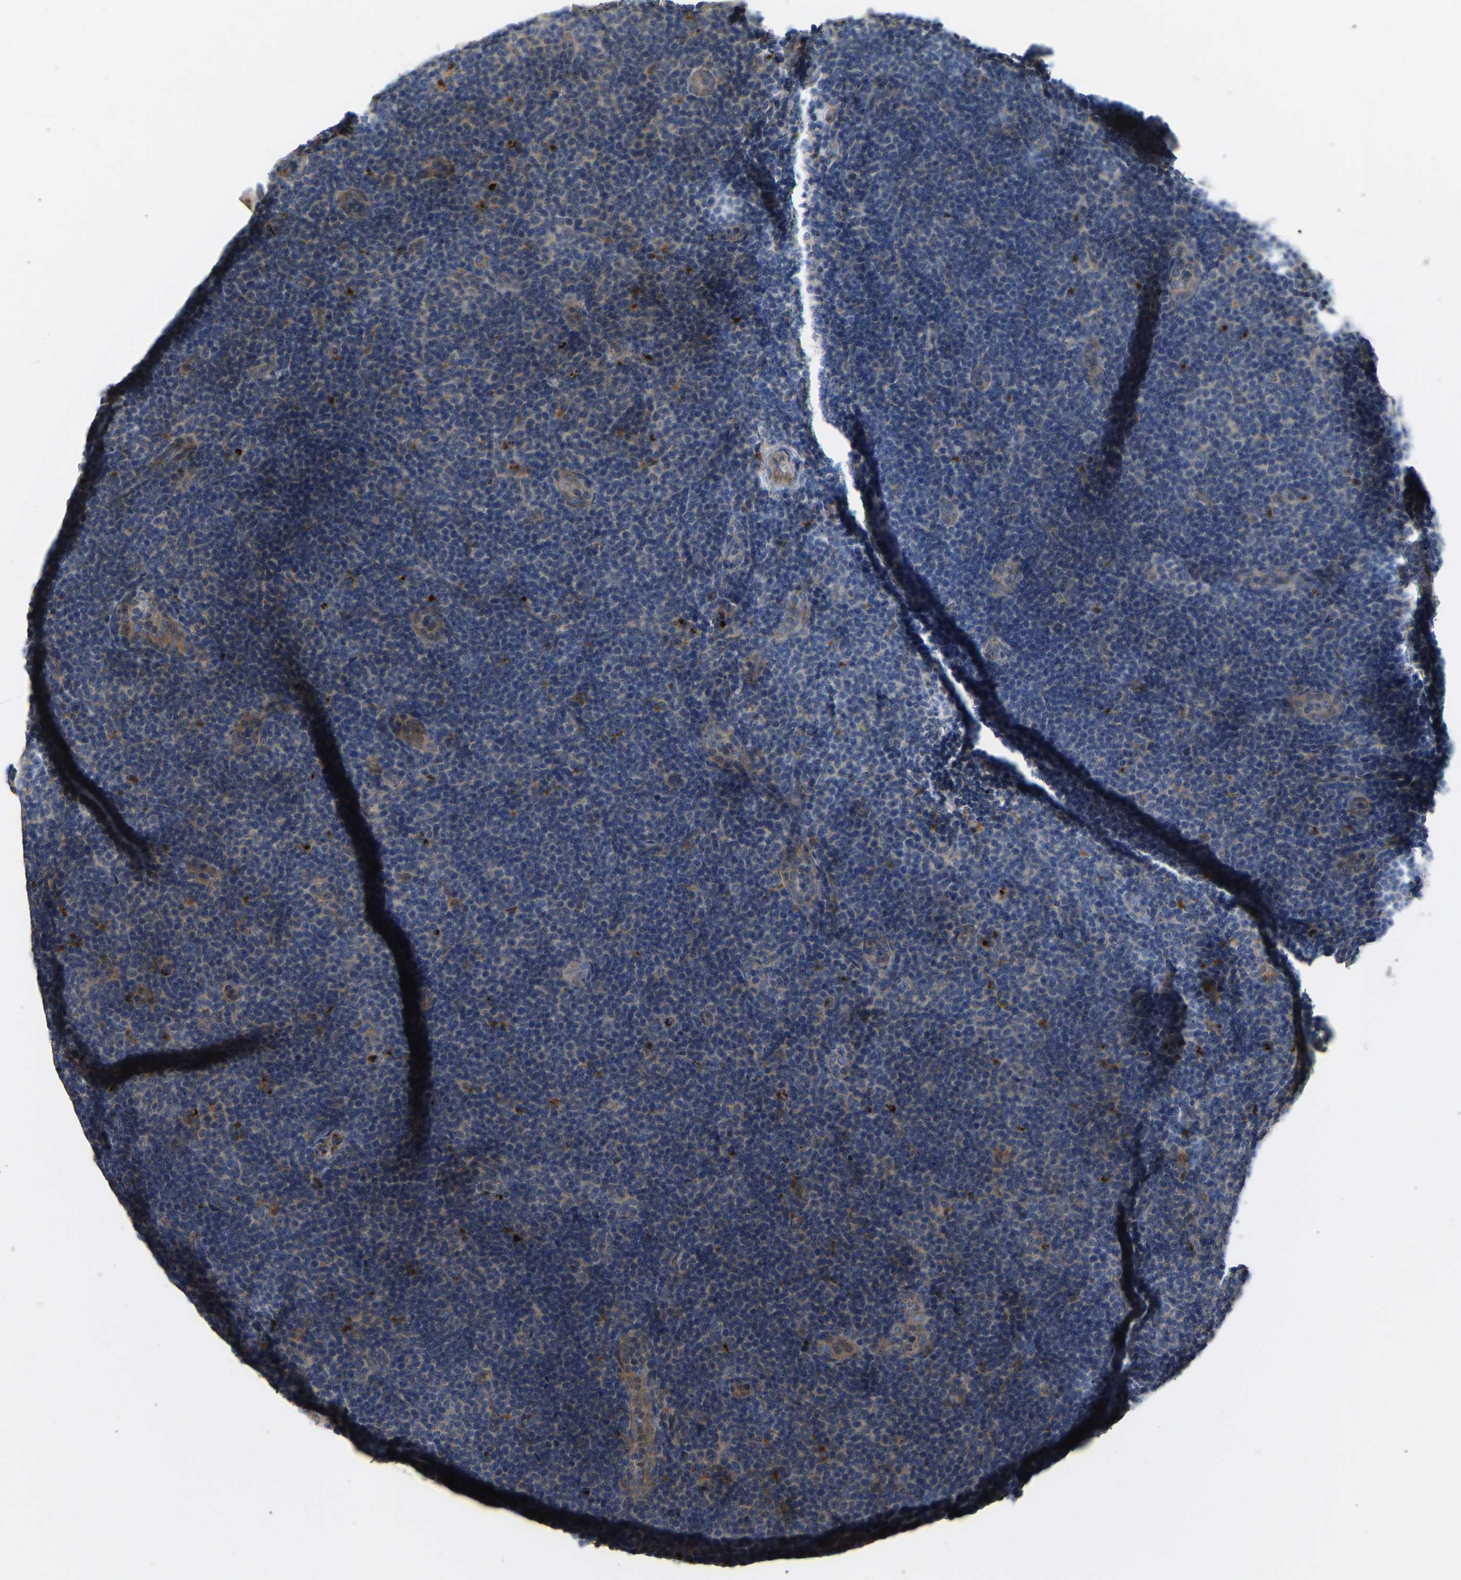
{"staining": {"intensity": "weak", "quantity": "<25%", "location": "cytoplasmic/membranous"}, "tissue": "lymphoma", "cell_type": "Tumor cells", "image_type": "cancer", "snomed": [{"axis": "morphology", "description": "Malignant lymphoma, non-Hodgkin's type, Low grade"}, {"axis": "topography", "description": "Lymph node"}], "caption": "Human lymphoma stained for a protein using immunohistochemistry reveals no expression in tumor cells.", "gene": "RGP1", "patient": {"sex": "male", "age": 83}}